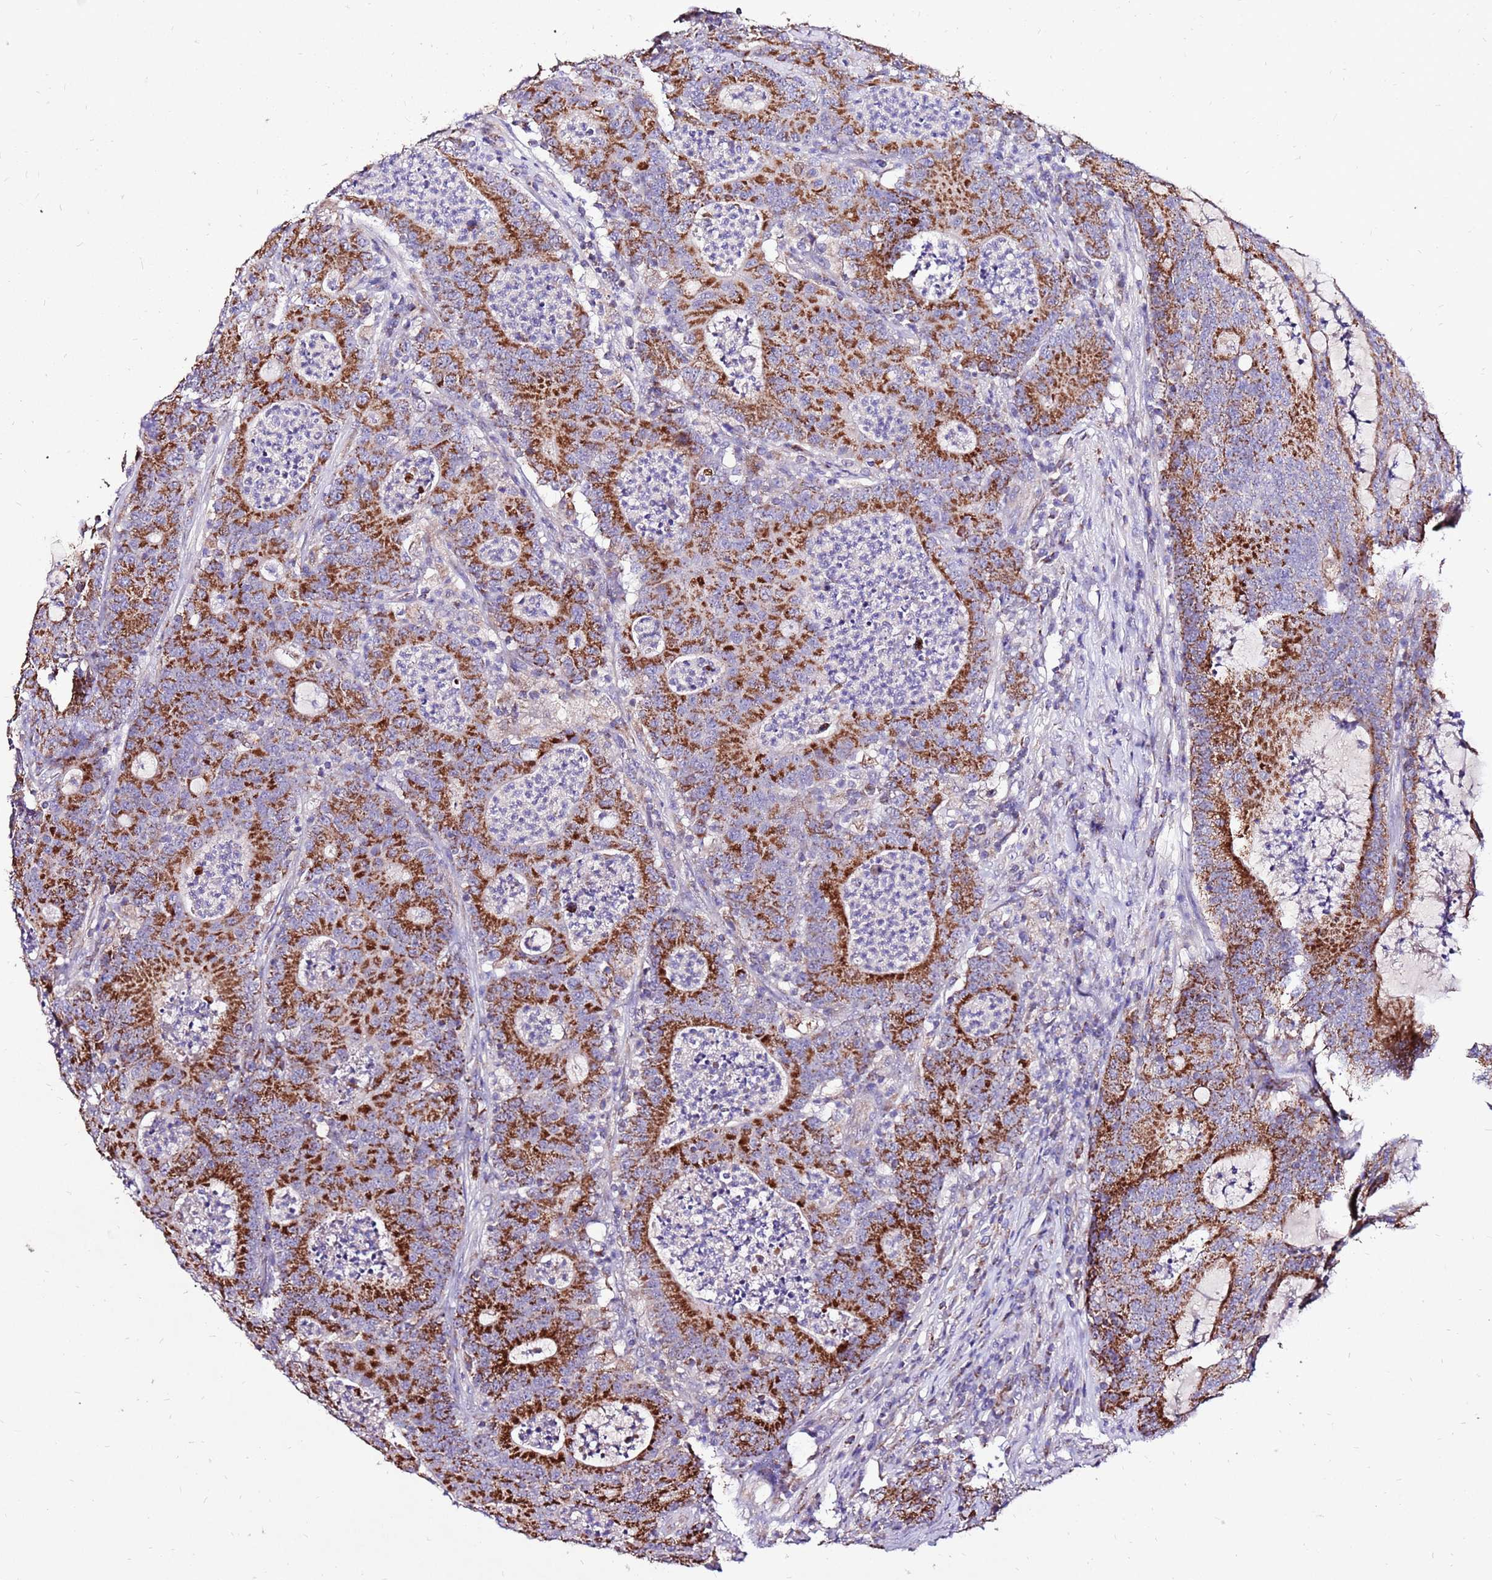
{"staining": {"intensity": "strong", "quantity": ">75%", "location": "cytoplasmic/membranous"}, "tissue": "colorectal cancer", "cell_type": "Tumor cells", "image_type": "cancer", "snomed": [{"axis": "morphology", "description": "Adenocarcinoma, NOS"}, {"axis": "topography", "description": "Colon"}], "caption": "Strong cytoplasmic/membranous positivity is identified in approximately >75% of tumor cells in colorectal cancer.", "gene": "SPSB3", "patient": {"sex": "male", "age": 83}}